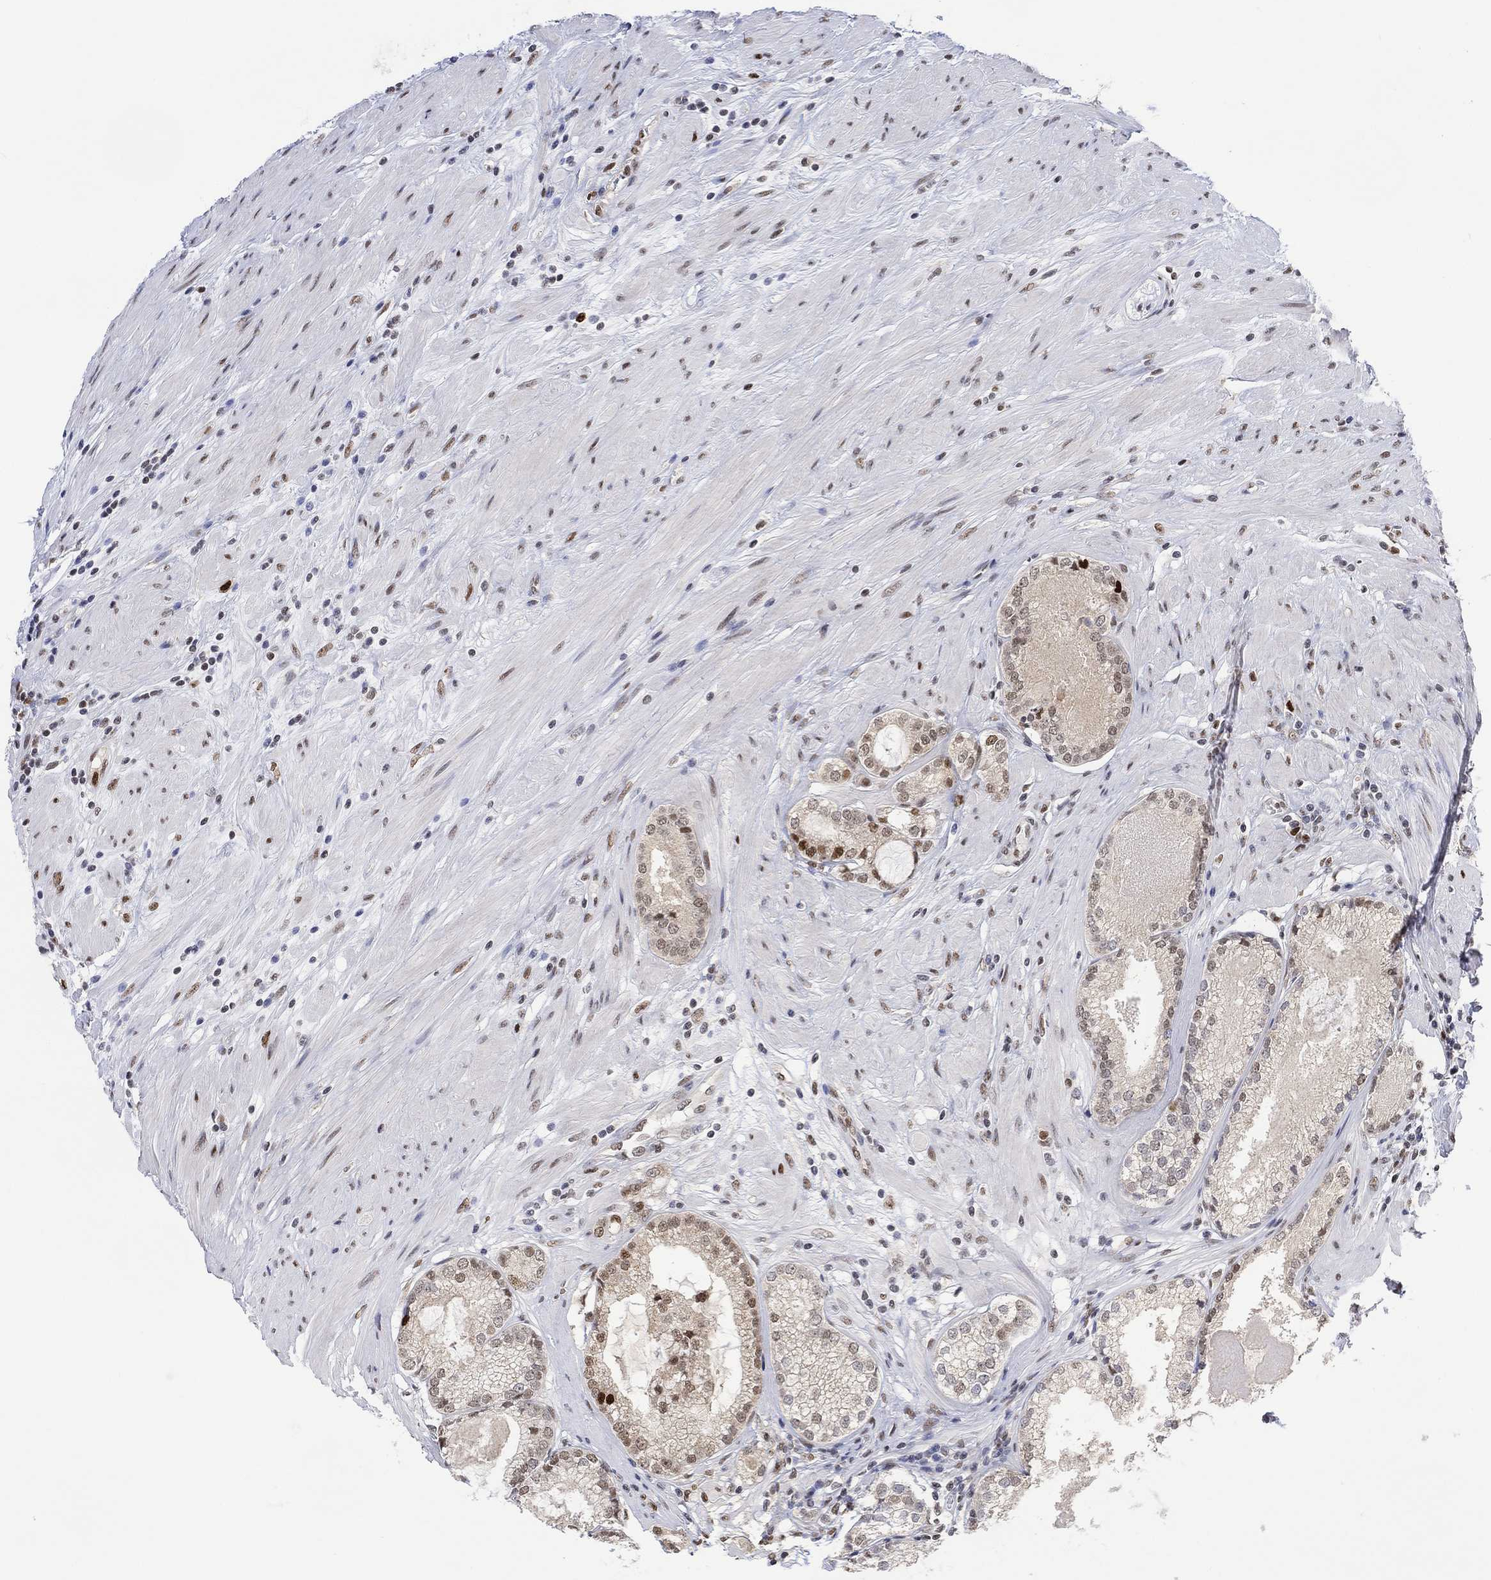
{"staining": {"intensity": "moderate", "quantity": "<25%", "location": "nuclear"}, "tissue": "prostate cancer", "cell_type": "Tumor cells", "image_type": "cancer", "snomed": [{"axis": "morphology", "description": "Adenocarcinoma, High grade"}, {"axis": "topography", "description": "Prostate and seminal vesicle, NOS"}], "caption": "An image showing moderate nuclear positivity in about <25% of tumor cells in adenocarcinoma (high-grade) (prostate), as visualized by brown immunohistochemical staining.", "gene": "RAD54L2", "patient": {"sex": "male", "age": 62}}